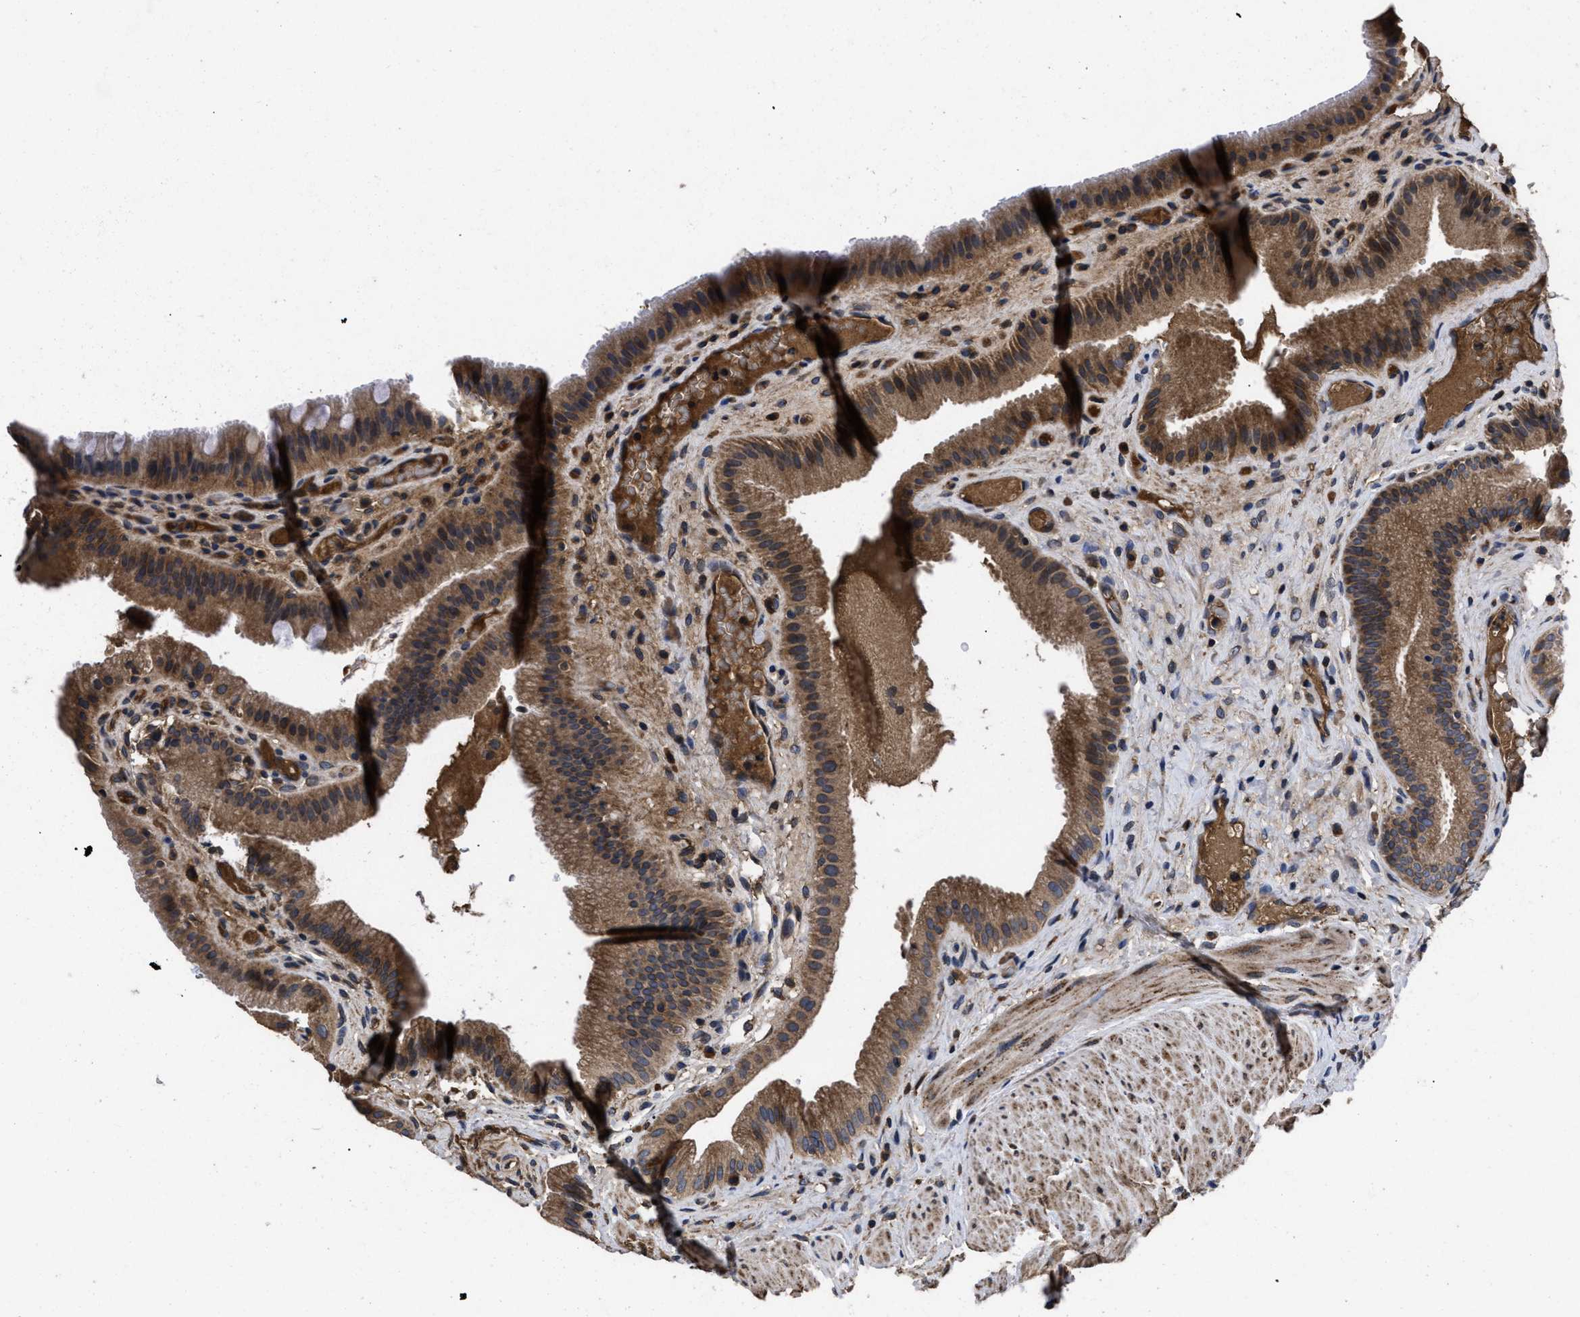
{"staining": {"intensity": "strong", "quantity": ">75%", "location": "cytoplasmic/membranous"}, "tissue": "gallbladder", "cell_type": "Glandular cells", "image_type": "normal", "snomed": [{"axis": "morphology", "description": "Normal tissue, NOS"}, {"axis": "topography", "description": "Gallbladder"}], "caption": "Immunohistochemistry (IHC) of unremarkable gallbladder exhibits high levels of strong cytoplasmic/membranous staining in about >75% of glandular cells.", "gene": "LRRC3", "patient": {"sex": "male", "age": 49}}